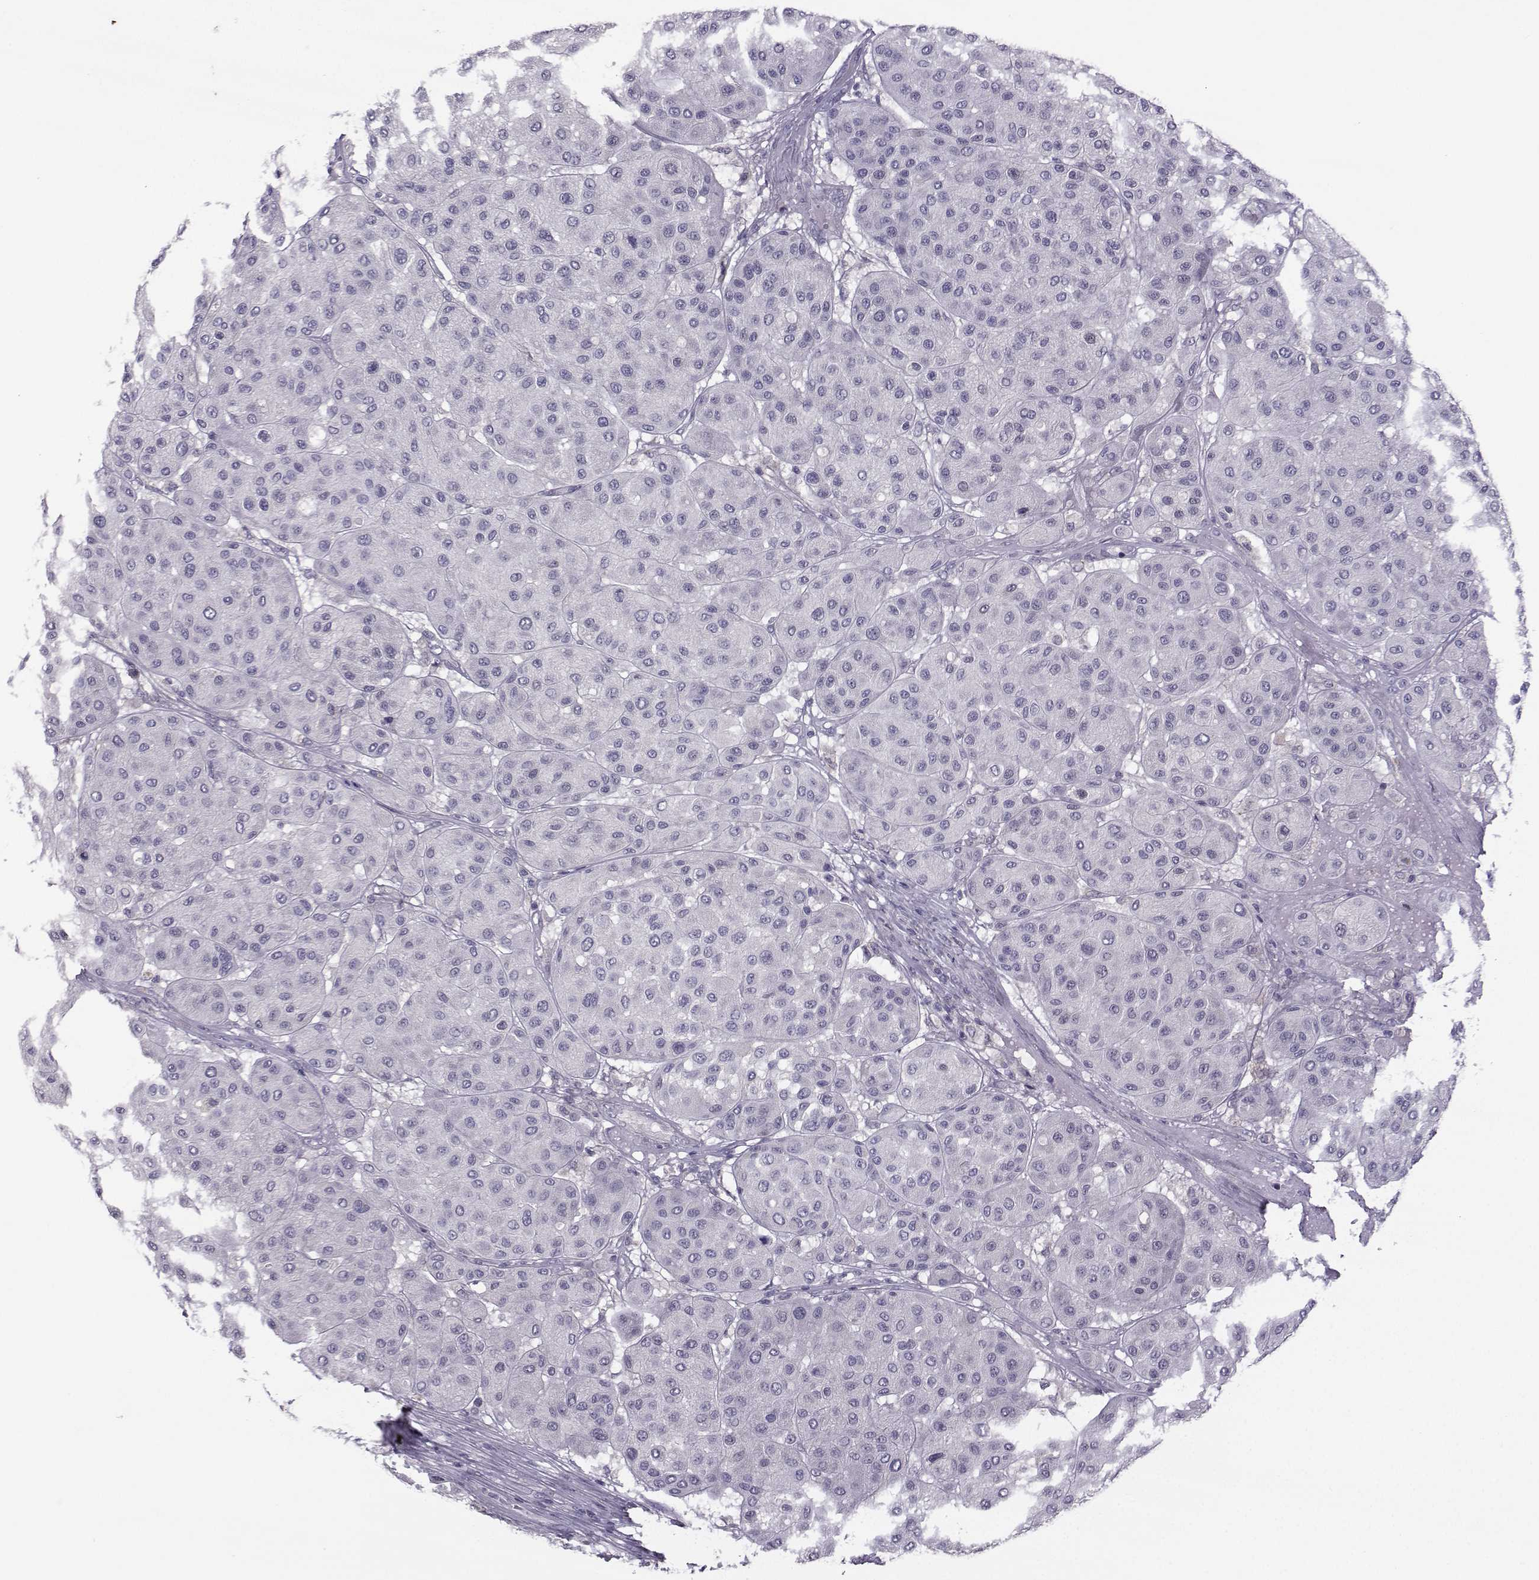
{"staining": {"intensity": "negative", "quantity": "none", "location": "none"}, "tissue": "melanoma", "cell_type": "Tumor cells", "image_type": "cancer", "snomed": [{"axis": "morphology", "description": "Malignant melanoma, Metastatic site"}, {"axis": "topography", "description": "Smooth muscle"}], "caption": "Immunohistochemical staining of malignant melanoma (metastatic site) exhibits no significant positivity in tumor cells.", "gene": "FCAMR", "patient": {"sex": "male", "age": 41}}